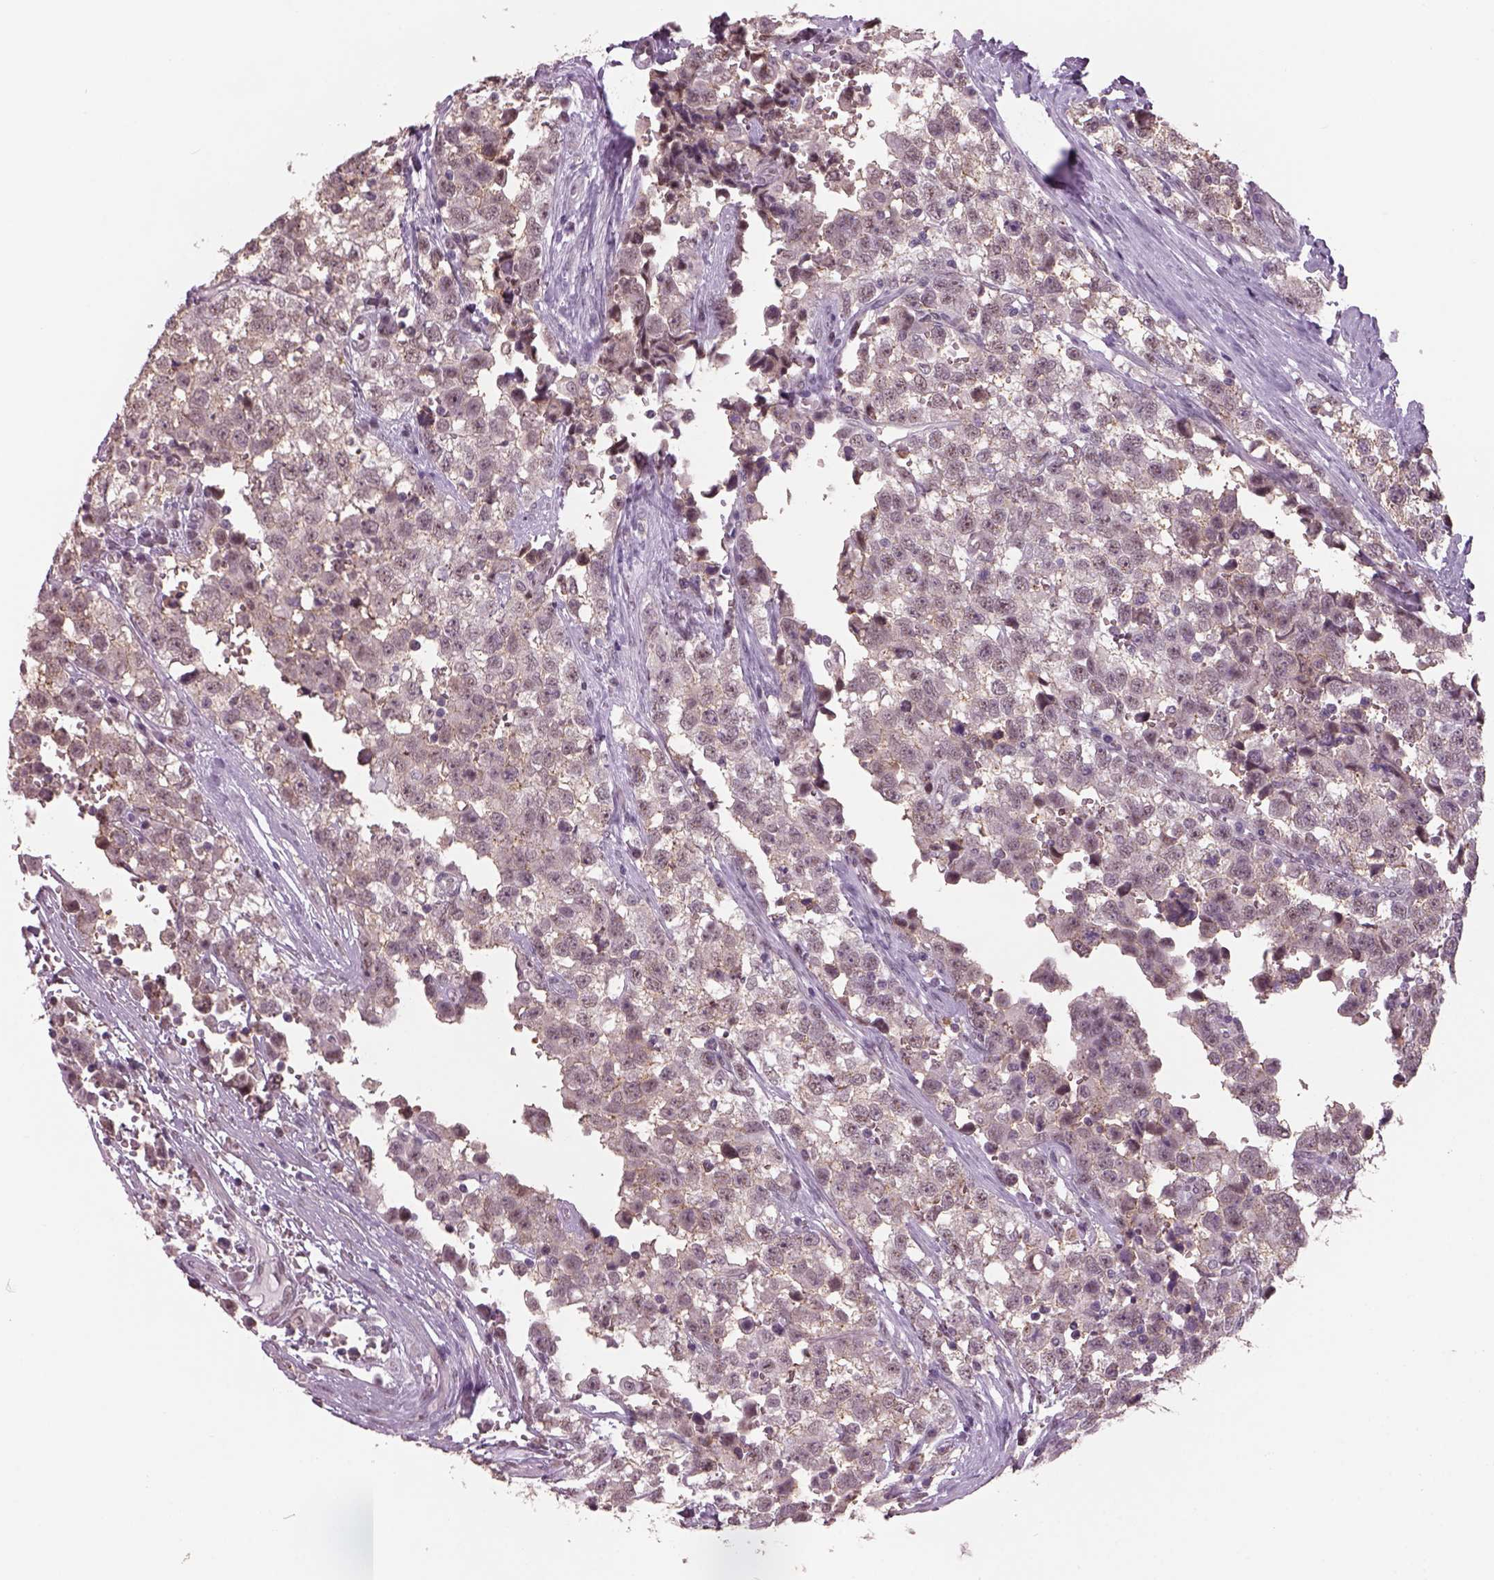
{"staining": {"intensity": "negative", "quantity": "none", "location": "none"}, "tissue": "testis cancer", "cell_type": "Tumor cells", "image_type": "cancer", "snomed": [{"axis": "morphology", "description": "Seminoma, NOS"}, {"axis": "topography", "description": "Testis"}], "caption": "Tumor cells are negative for protein expression in human testis cancer.", "gene": "NAT8", "patient": {"sex": "male", "age": 34}}